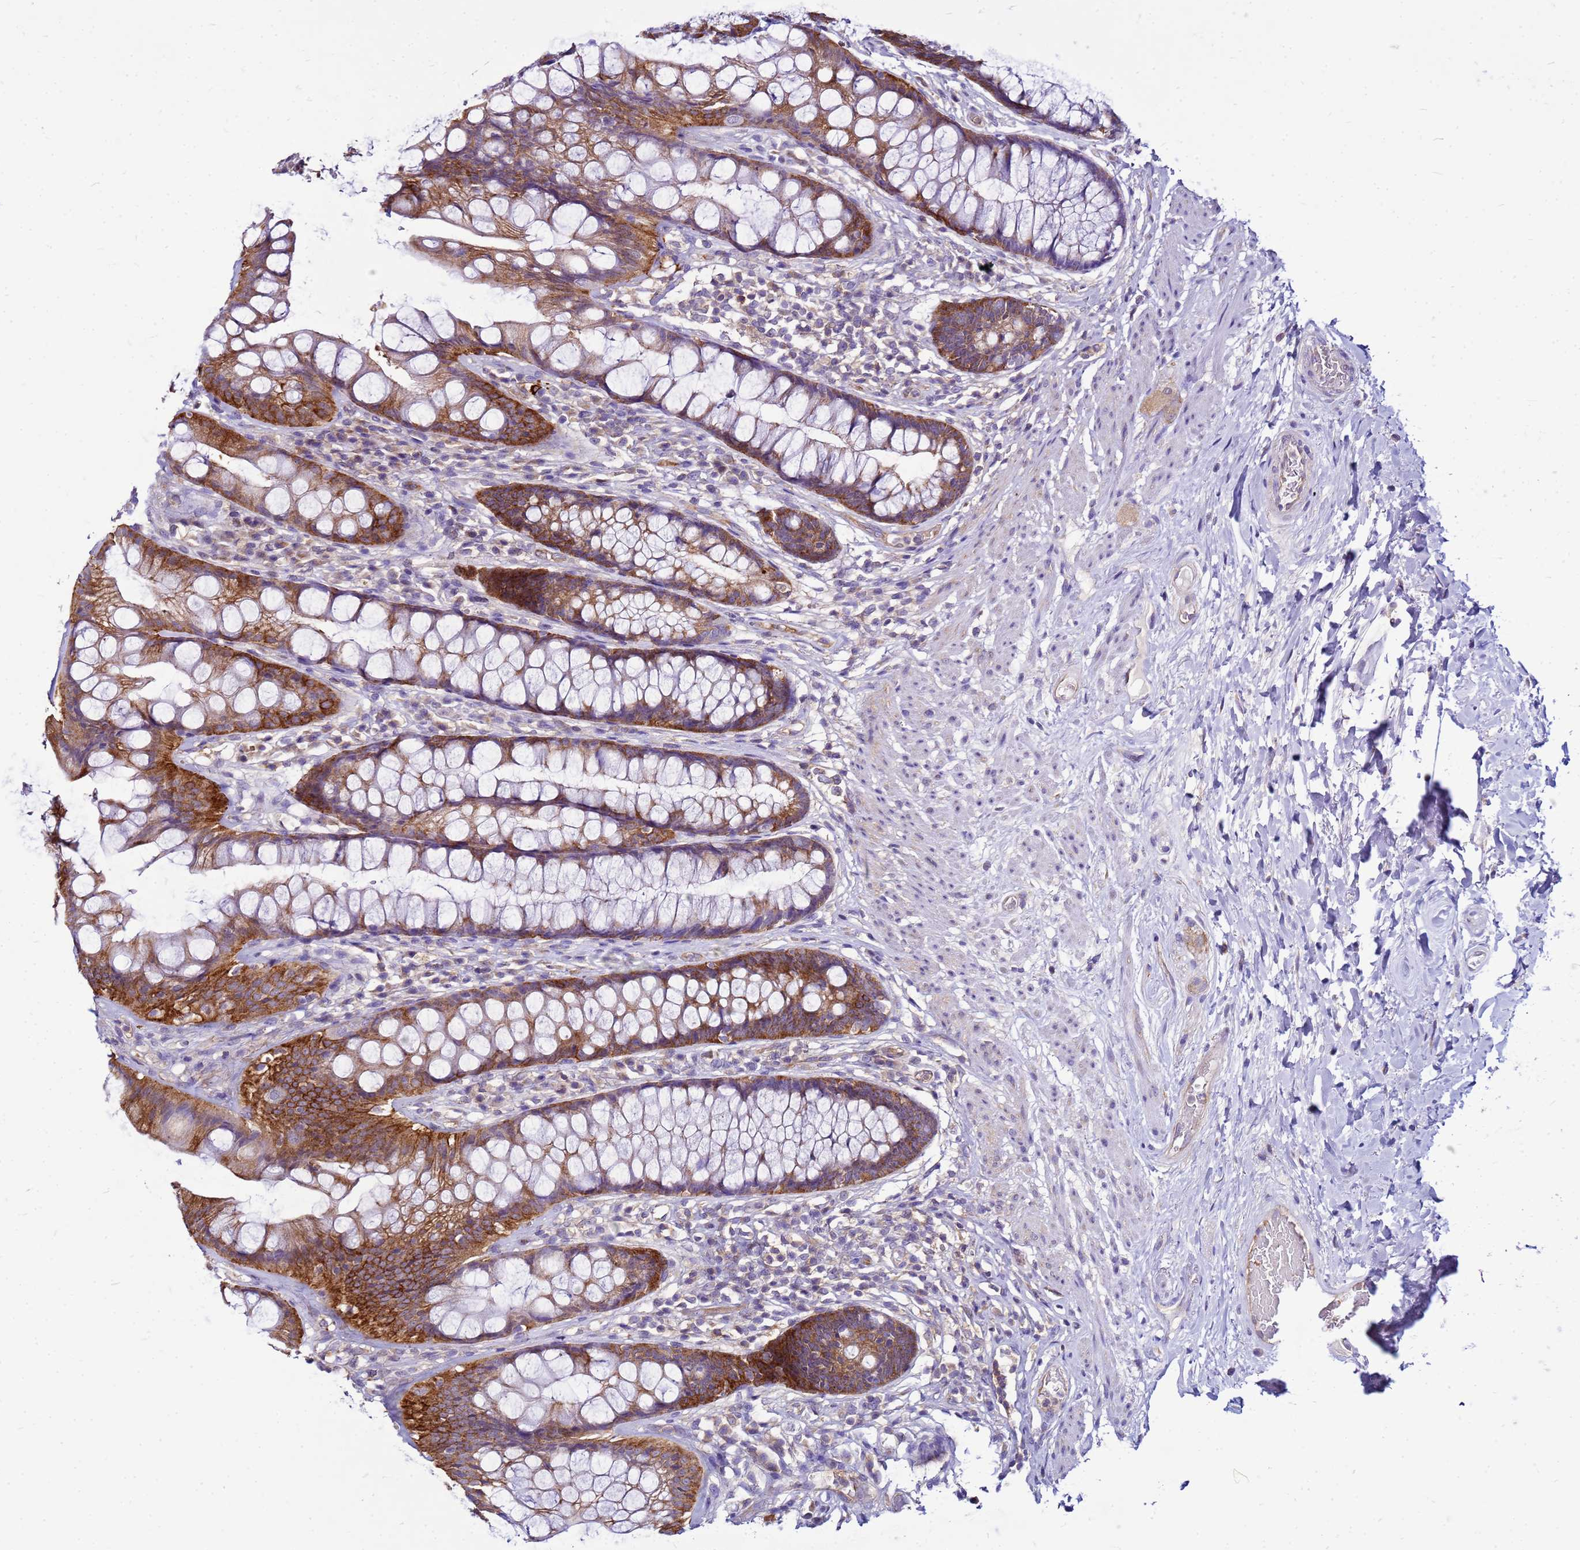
{"staining": {"intensity": "moderate", "quantity": ">75%", "location": "cytoplasmic/membranous"}, "tissue": "rectum", "cell_type": "Glandular cells", "image_type": "normal", "snomed": [{"axis": "morphology", "description": "Normal tissue, NOS"}, {"axis": "topography", "description": "Rectum"}], "caption": "Glandular cells demonstrate medium levels of moderate cytoplasmic/membranous expression in approximately >75% of cells in benign human rectum. (Brightfield microscopy of DAB IHC at high magnification).", "gene": "PKD1", "patient": {"sex": "male", "age": 74}}